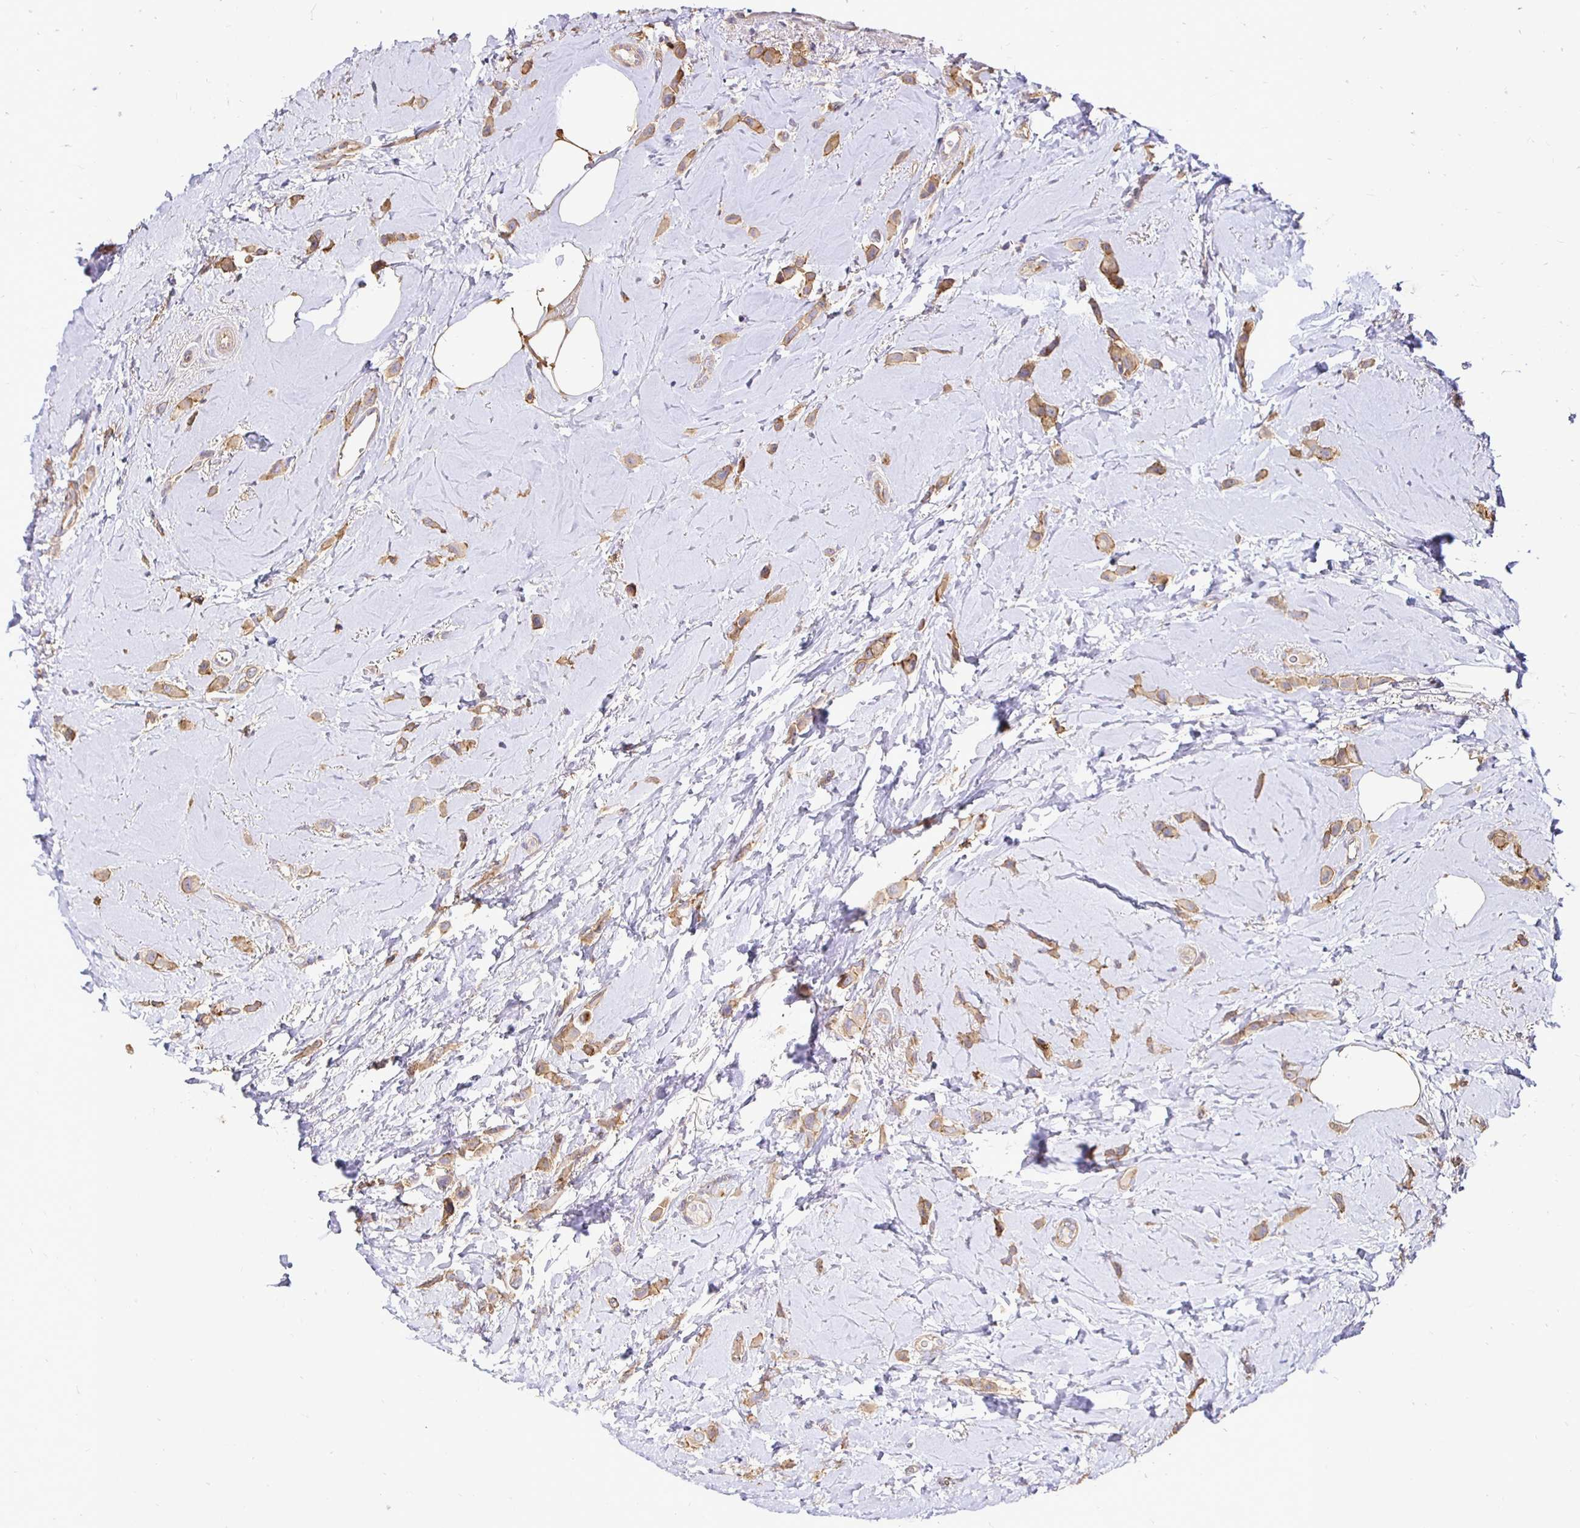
{"staining": {"intensity": "moderate", "quantity": ">75%", "location": "cytoplasmic/membranous"}, "tissue": "breast cancer", "cell_type": "Tumor cells", "image_type": "cancer", "snomed": [{"axis": "morphology", "description": "Lobular carcinoma"}, {"axis": "topography", "description": "Breast"}], "caption": "Tumor cells show medium levels of moderate cytoplasmic/membranous staining in approximately >75% of cells in lobular carcinoma (breast).", "gene": "SLC9A1", "patient": {"sex": "female", "age": 66}}